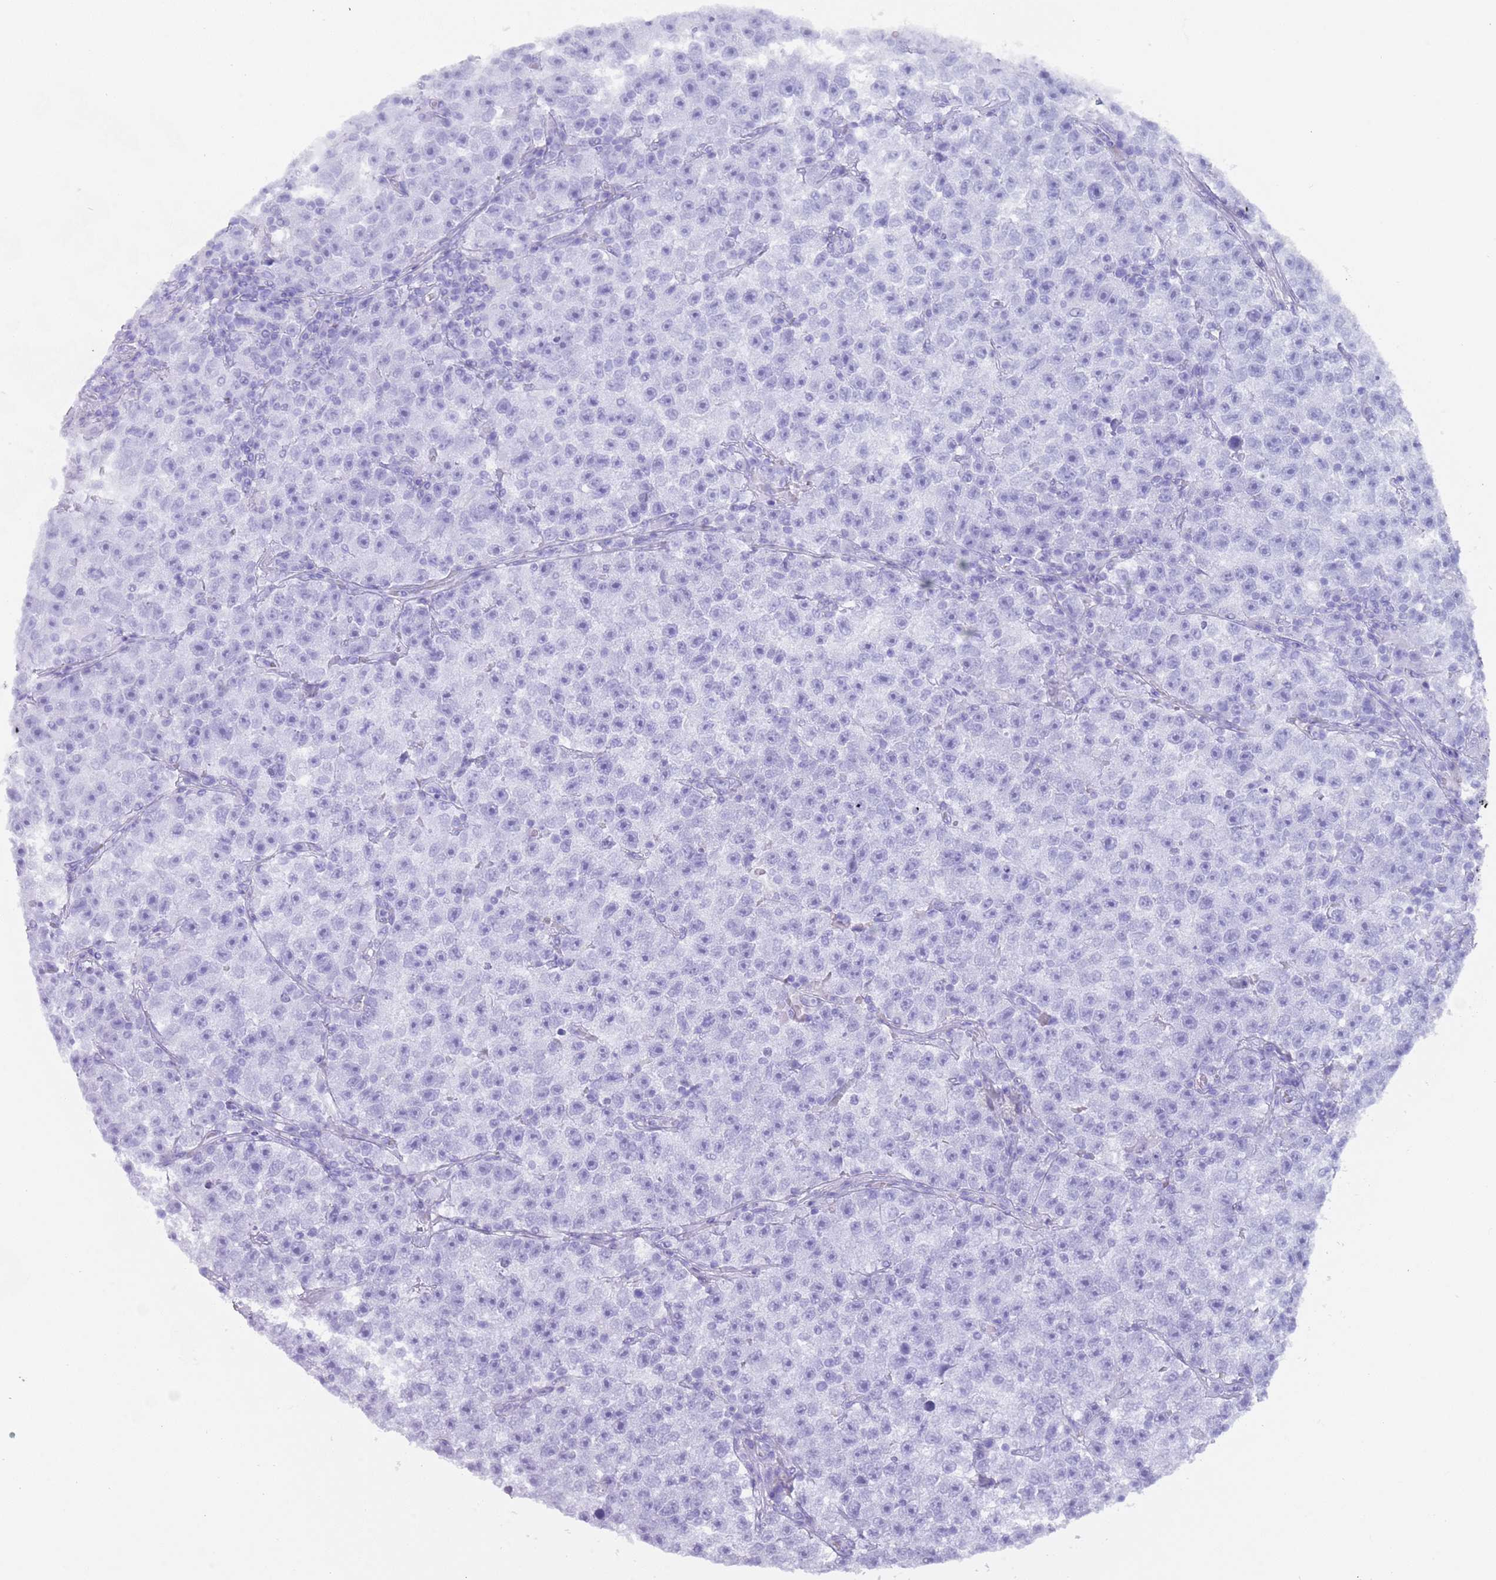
{"staining": {"intensity": "negative", "quantity": "none", "location": "none"}, "tissue": "testis cancer", "cell_type": "Tumor cells", "image_type": "cancer", "snomed": [{"axis": "morphology", "description": "Seminoma, NOS"}, {"axis": "topography", "description": "Testis"}], "caption": "Tumor cells are negative for protein expression in human testis seminoma.", "gene": "MYADML2", "patient": {"sex": "male", "age": 22}}